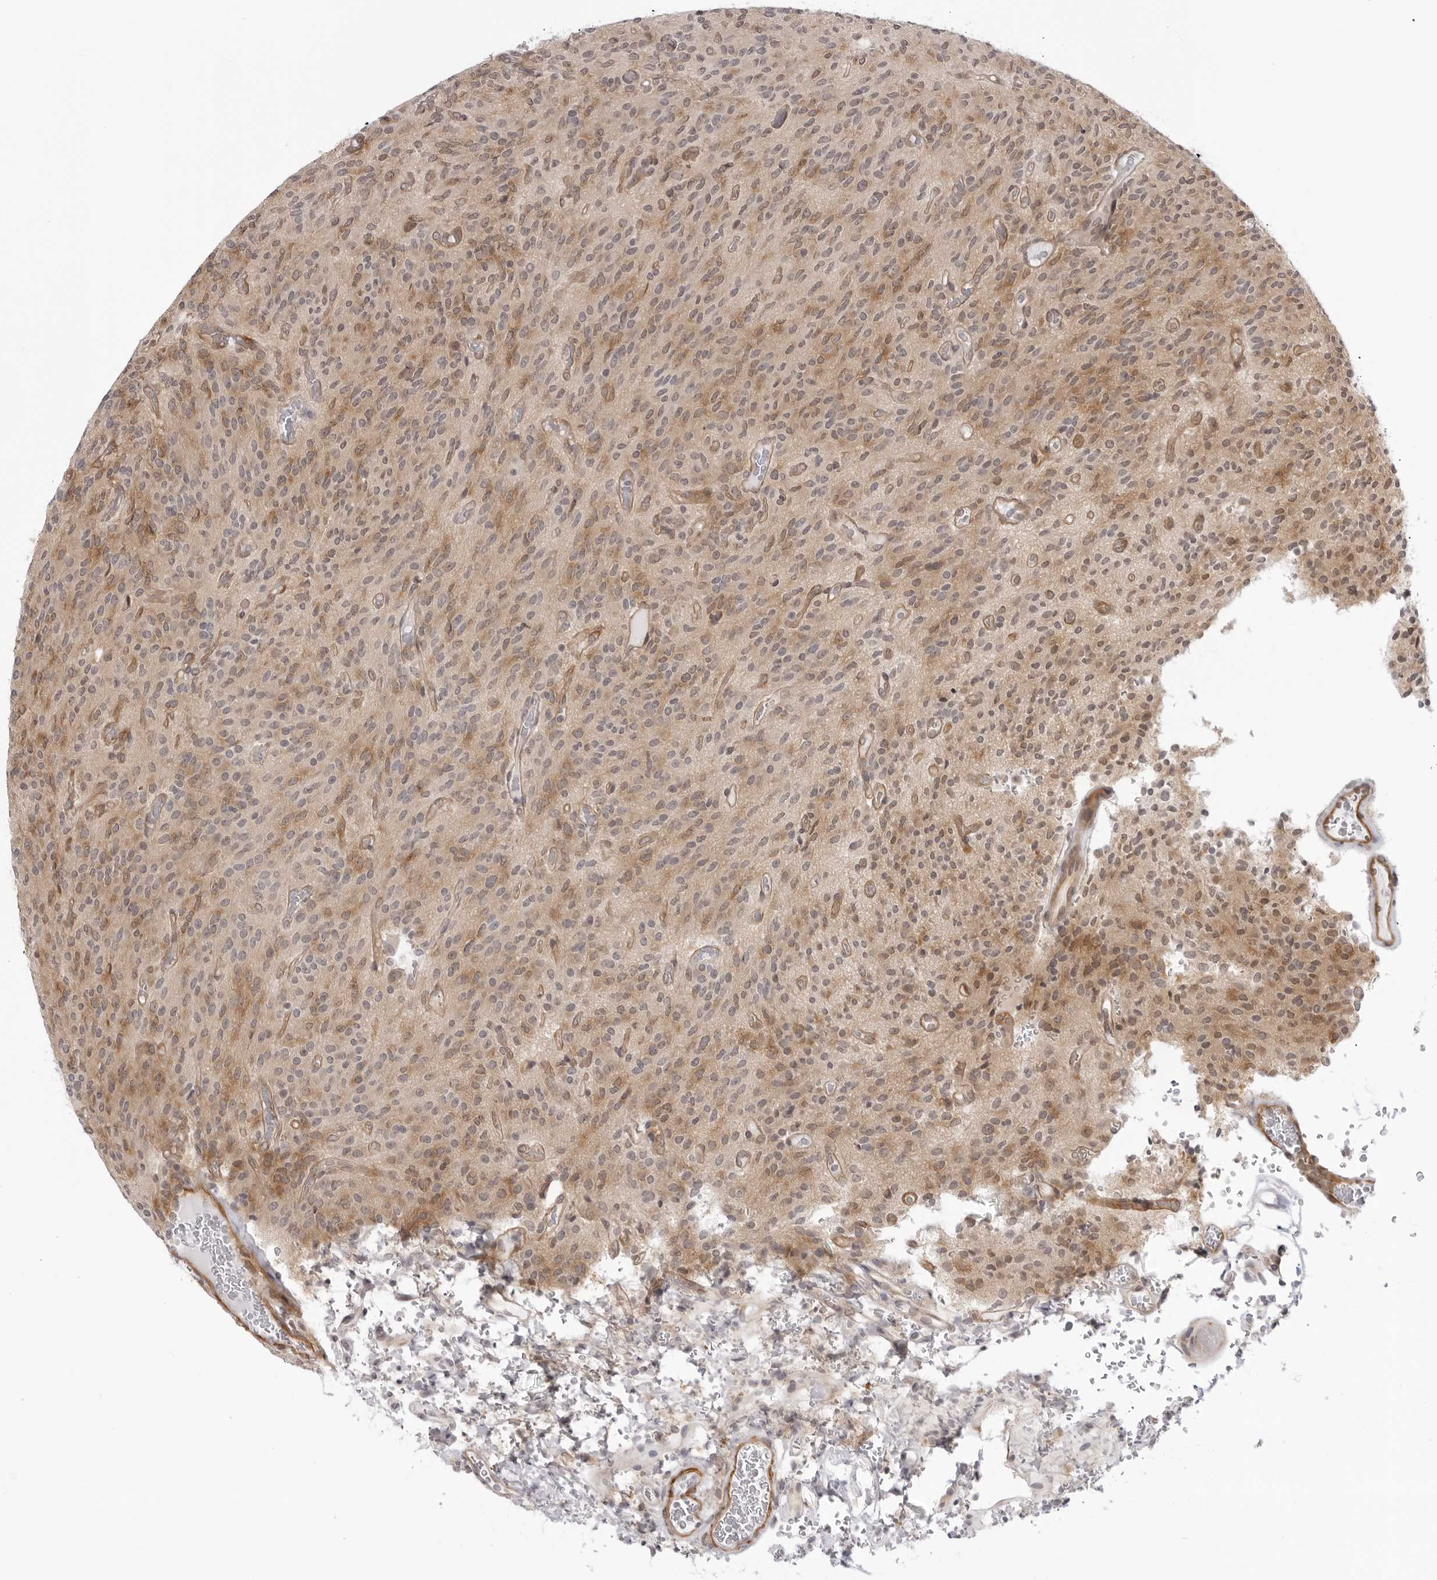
{"staining": {"intensity": "moderate", "quantity": ">75%", "location": "cytoplasmic/membranous"}, "tissue": "glioma", "cell_type": "Tumor cells", "image_type": "cancer", "snomed": [{"axis": "morphology", "description": "Glioma, malignant, High grade"}, {"axis": "topography", "description": "Brain"}], "caption": "Glioma was stained to show a protein in brown. There is medium levels of moderate cytoplasmic/membranous staining in approximately >75% of tumor cells. (DAB IHC, brown staining for protein, blue staining for nuclei).", "gene": "SRGAP2", "patient": {"sex": "male", "age": 34}}